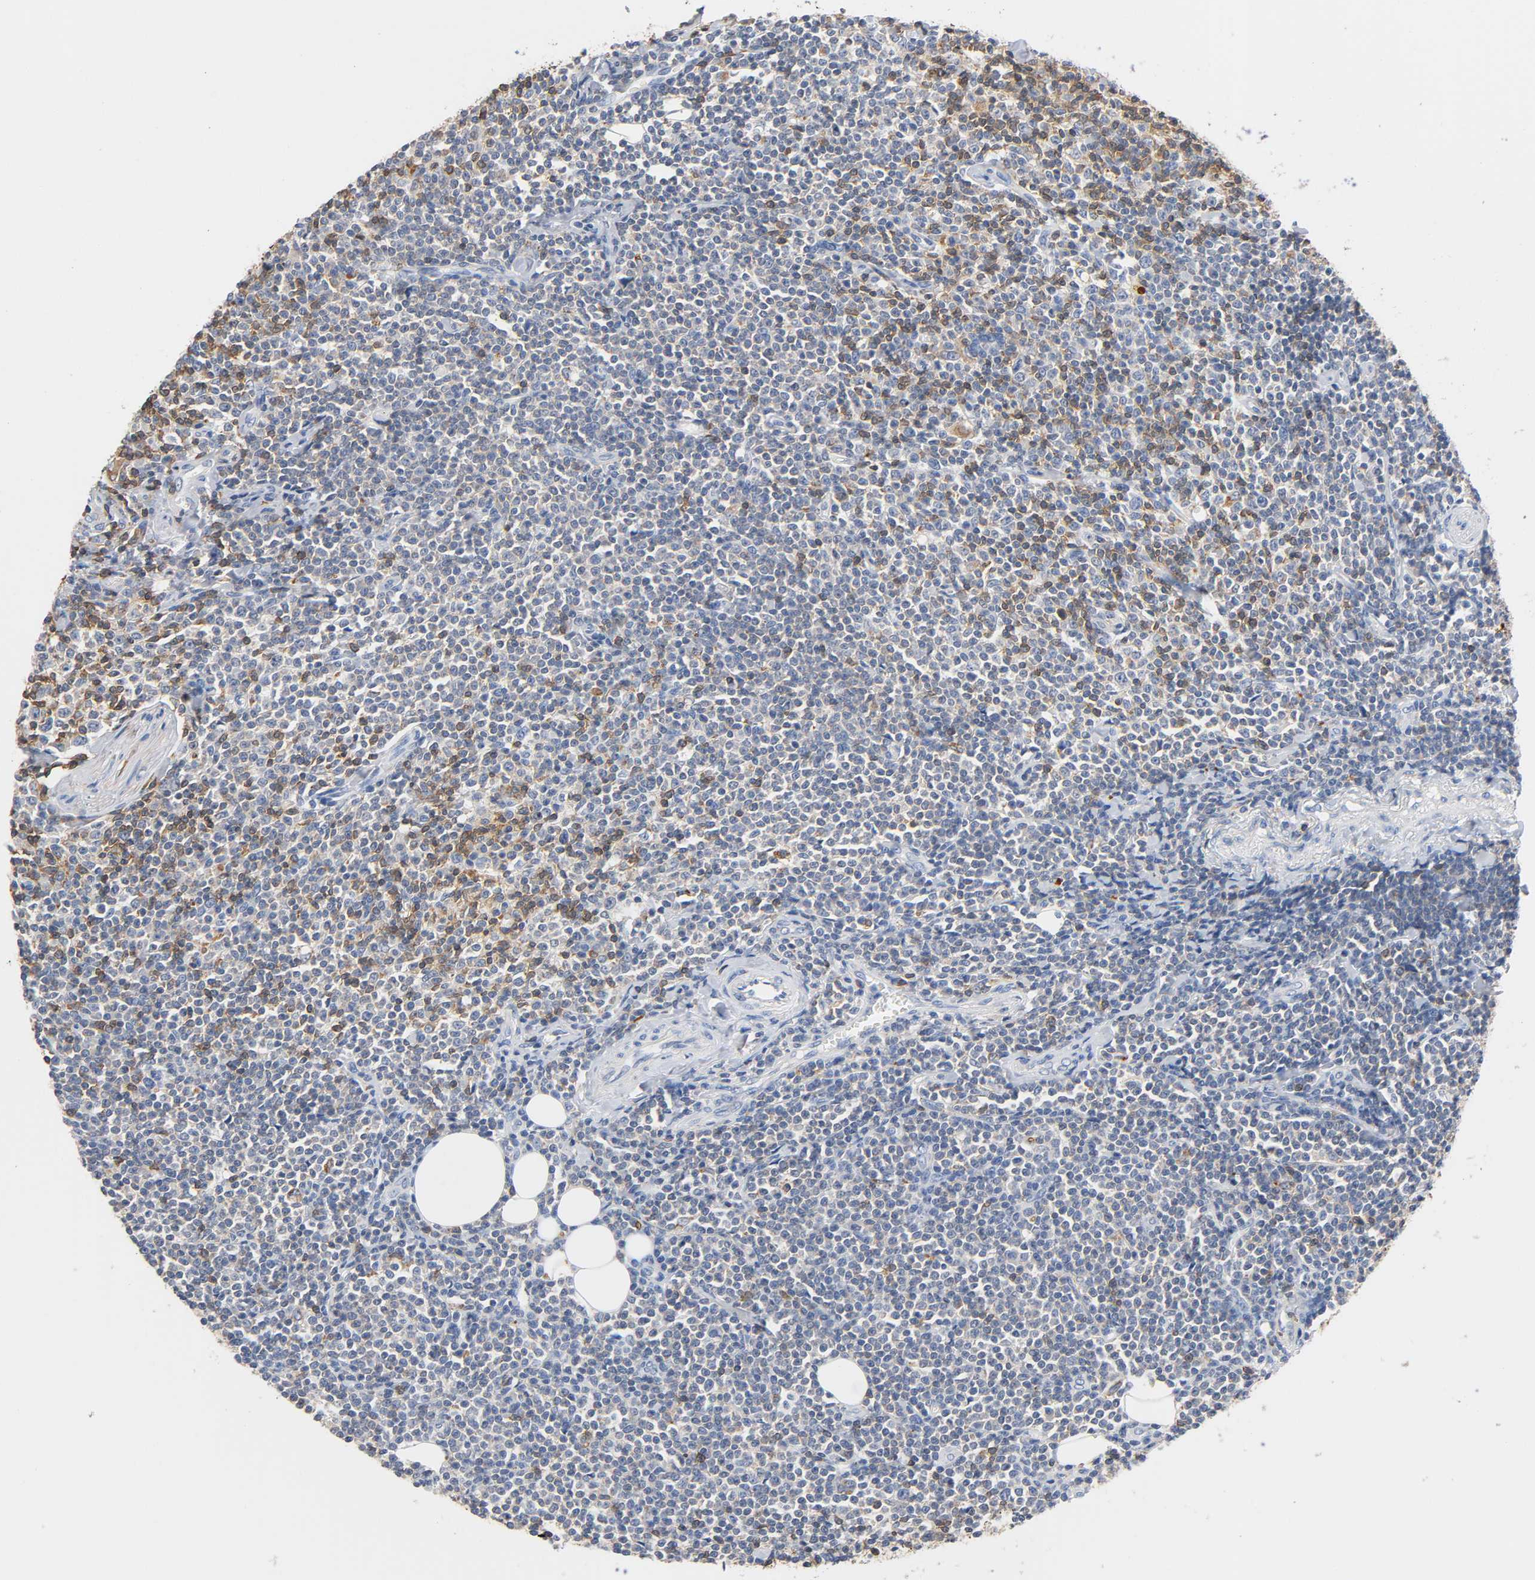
{"staining": {"intensity": "weak", "quantity": "25%-75%", "location": "cytoplasmic/membranous"}, "tissue": "lymphoma", "cell_type": "Tumor cells", "image_type": "cancer", "snomed": [{"axis": "morphology", "description": "Malignant lymphoma, non-Hodgkin's type, Low grade"}, {"axis": "topography", "description": "Soft tissue"}], "caption": "Tumor cells demonstrate low levels of weak cytoplasmic/membranous positivity in approximately 25%-75% of cells in human lymphoma.", "gene": "UCKL1", "patient": {"sex": "male", "age": 92}}